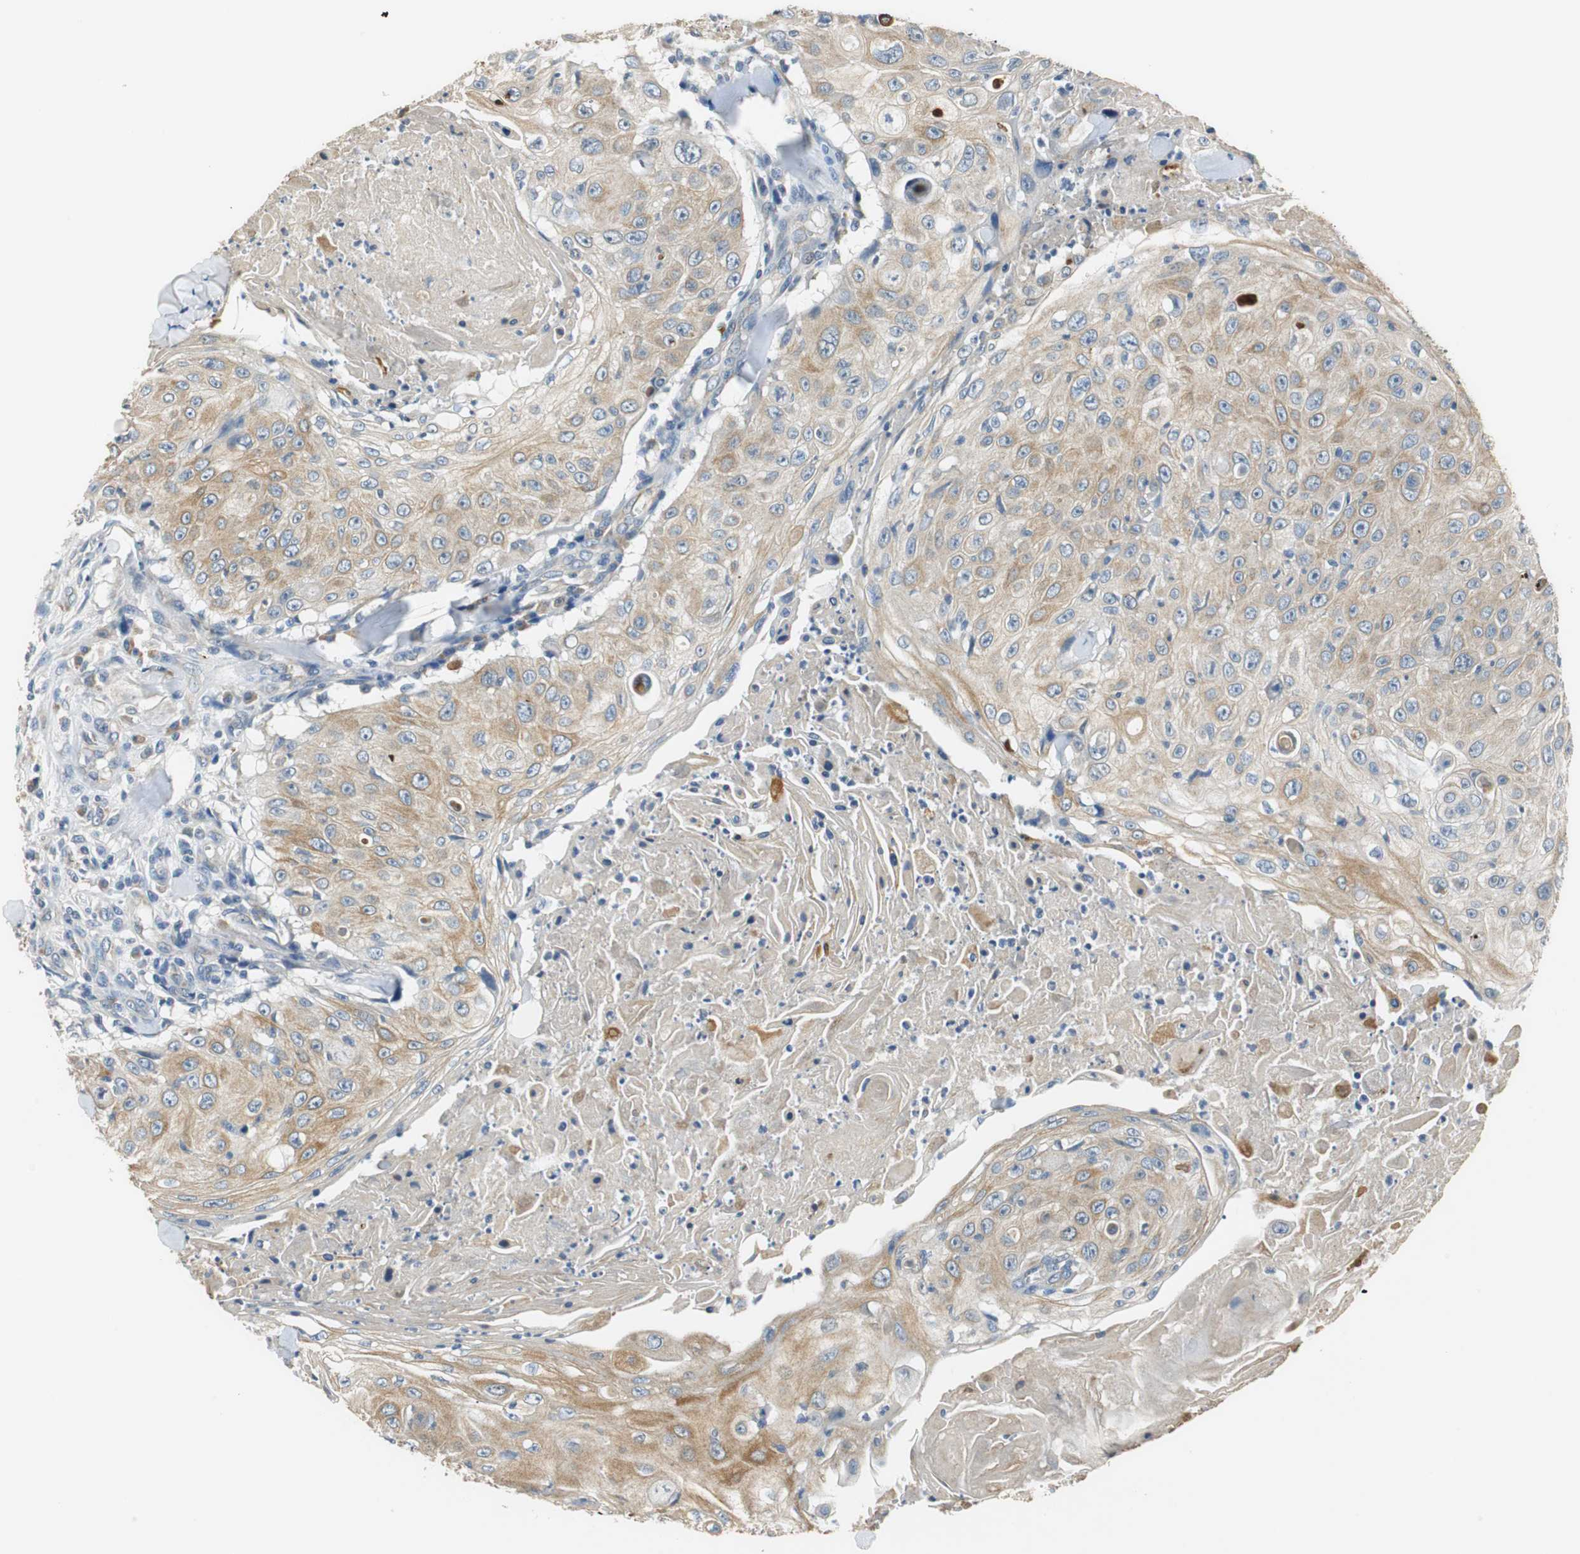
{"staining": {"intensity": "moderate", "quantity": ">75%", "location": "cytoplasmic/membranous"}, "tissue": "skin cancer", "cell_type": "Tumor cells", "image_type": "cancer", "snomed": [{"axis": "morphology", "description": "Squamous cell carcinoma, NOS"}, {"axis": "topography", "description": "Skin"}], "caption": "The histopathology image demonstrates a brown stain indicating the presence of a protein in the cytoplasmic/membranous of tumor cells in skin cancer.", "gene": "FADS2", "patient": {"sex": "male", "age": 86}}